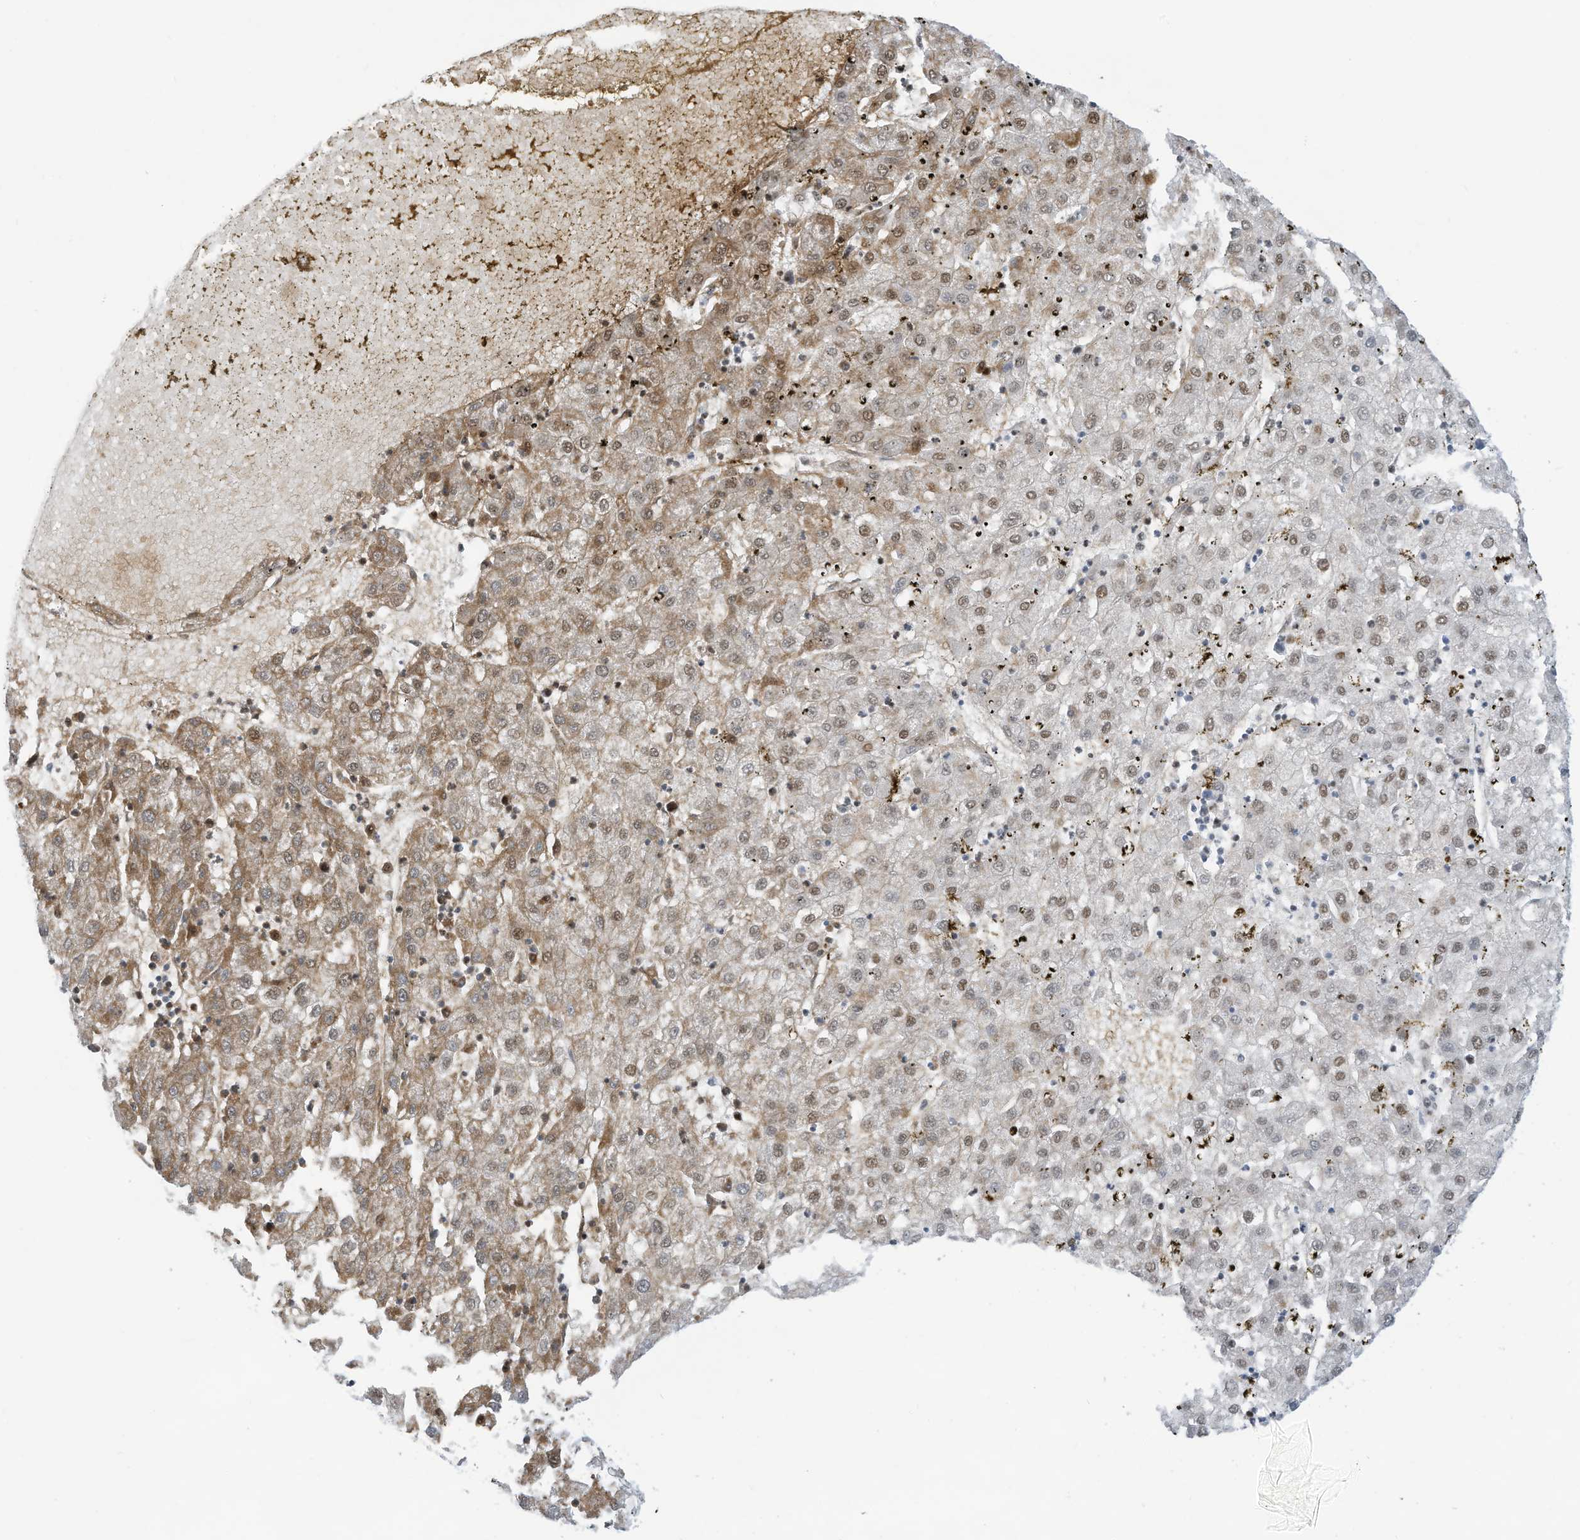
{"staining": {"intensity": "moderate", "quantity": "25%-75%", "location": "cytoplasmic/membranous,nuclear"}, "tissue": "liver cancer", "cell_type": "Tumor cells", "image_type": "cancer", "snomed": [{"axis": "morphology", "description": "Carcinoma, Hepatocellular, NOS"}, {"axis": "topography", "description": "Liver"}], "caption": "Immunohistochemical staining of liver cancer (hepatocellular carcinoma) demonstrates medium levels of moderate cytoplasmic/membranous and nuclear protein positivity in about 25%-75% of tumor cells.", "gene": "ECT2L", "patient": {"sex": "male", "age": 72}}